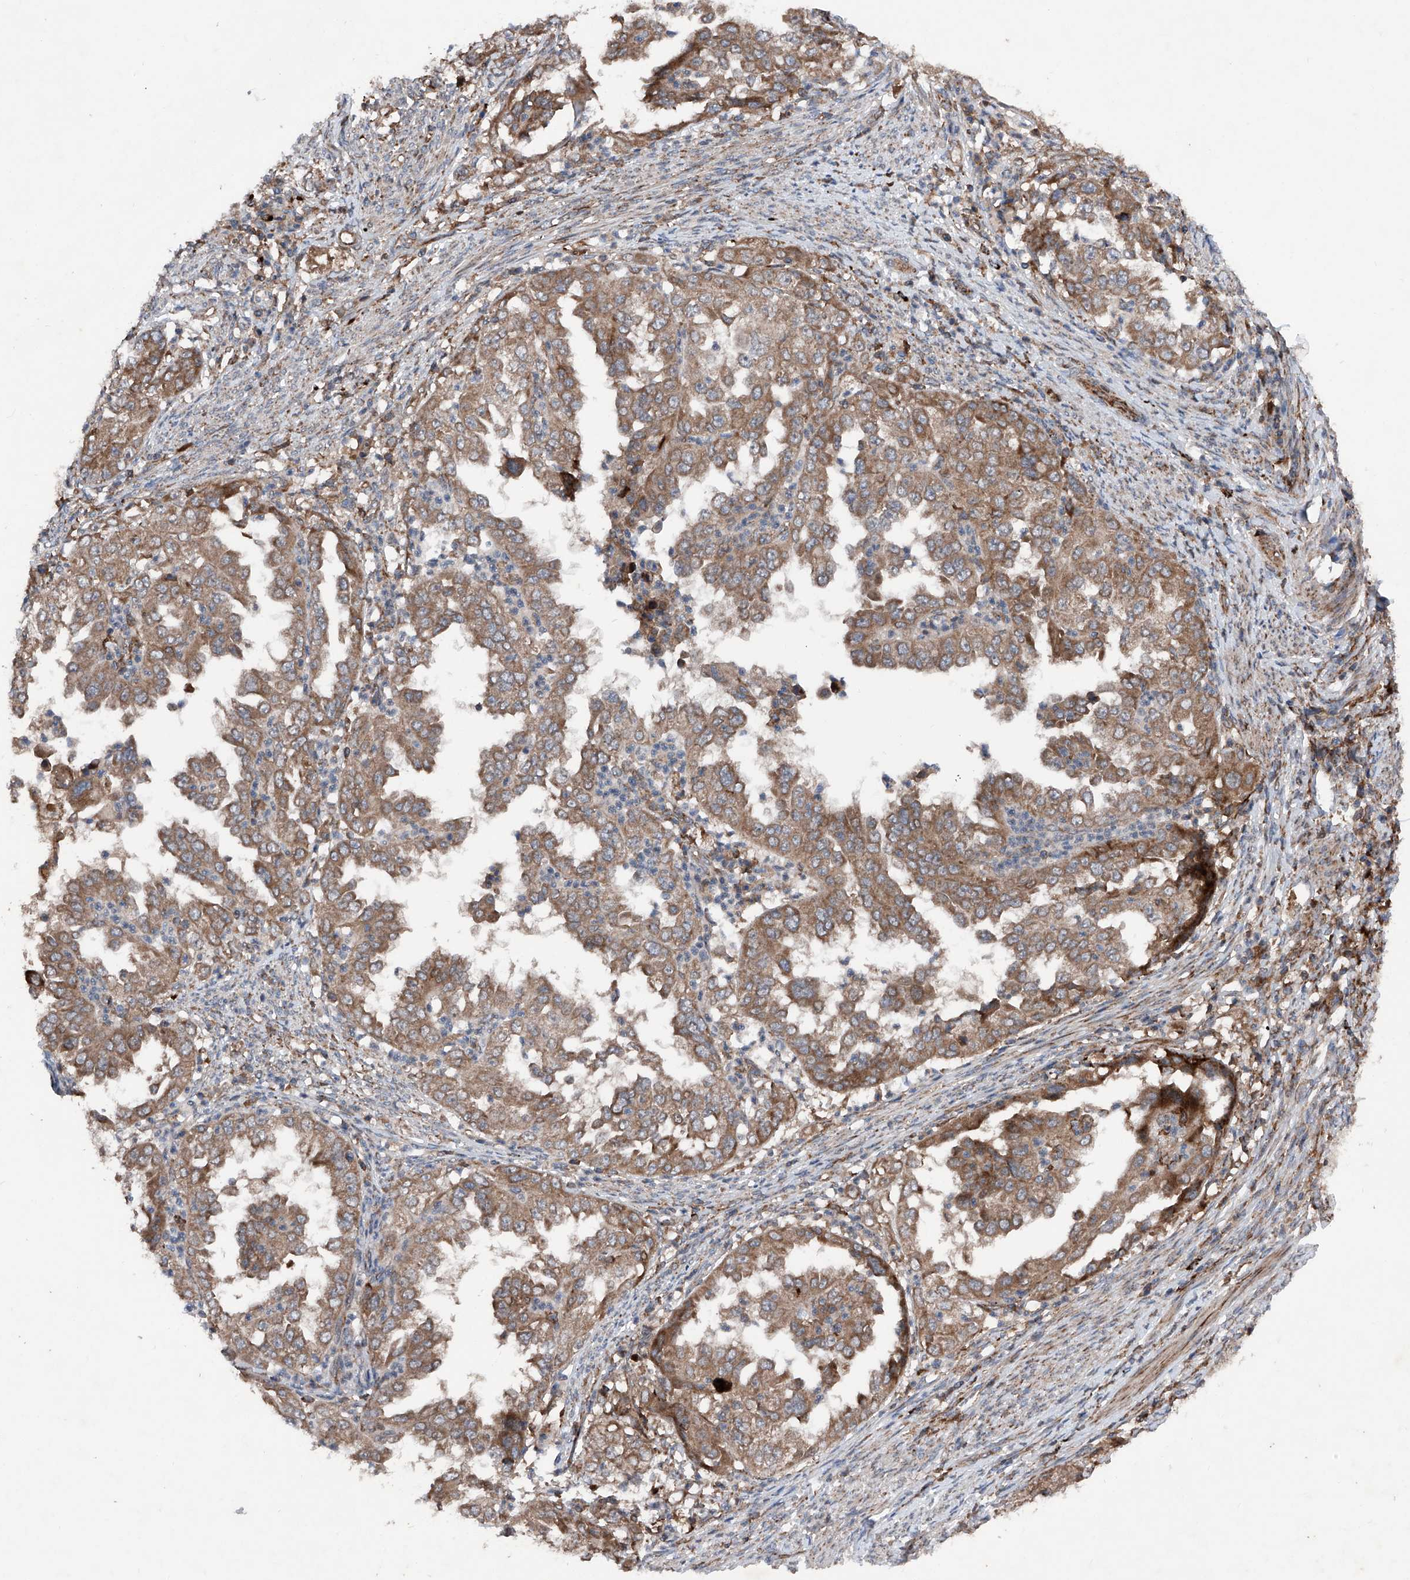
{"staining": {"intensity": "moderate", "quantity": ">75%", "location": "cytoplasmic/membranous"}, "tissue": "endometrial cancer", "cell_type": "Tumor cells", "image_type": "cancer", "snomed": [{"axis": "morphology", "description": "Adenocarcinoma, NOS"}, {"axis": "topography", "description": "Endometrium"}], "caption": "Immunohistochemical staining of human adenocarcinoma (endometrial) exhibits medium levels of moderate cytoplasmic/membranous positivity in about >75% of tumor cells. (DAB (3,3'-diaminobenzidine) IHC with brightfield microscopy, high magnification).", "gene": "DAD1", "patient": {"sex": "female", "age": 85}}